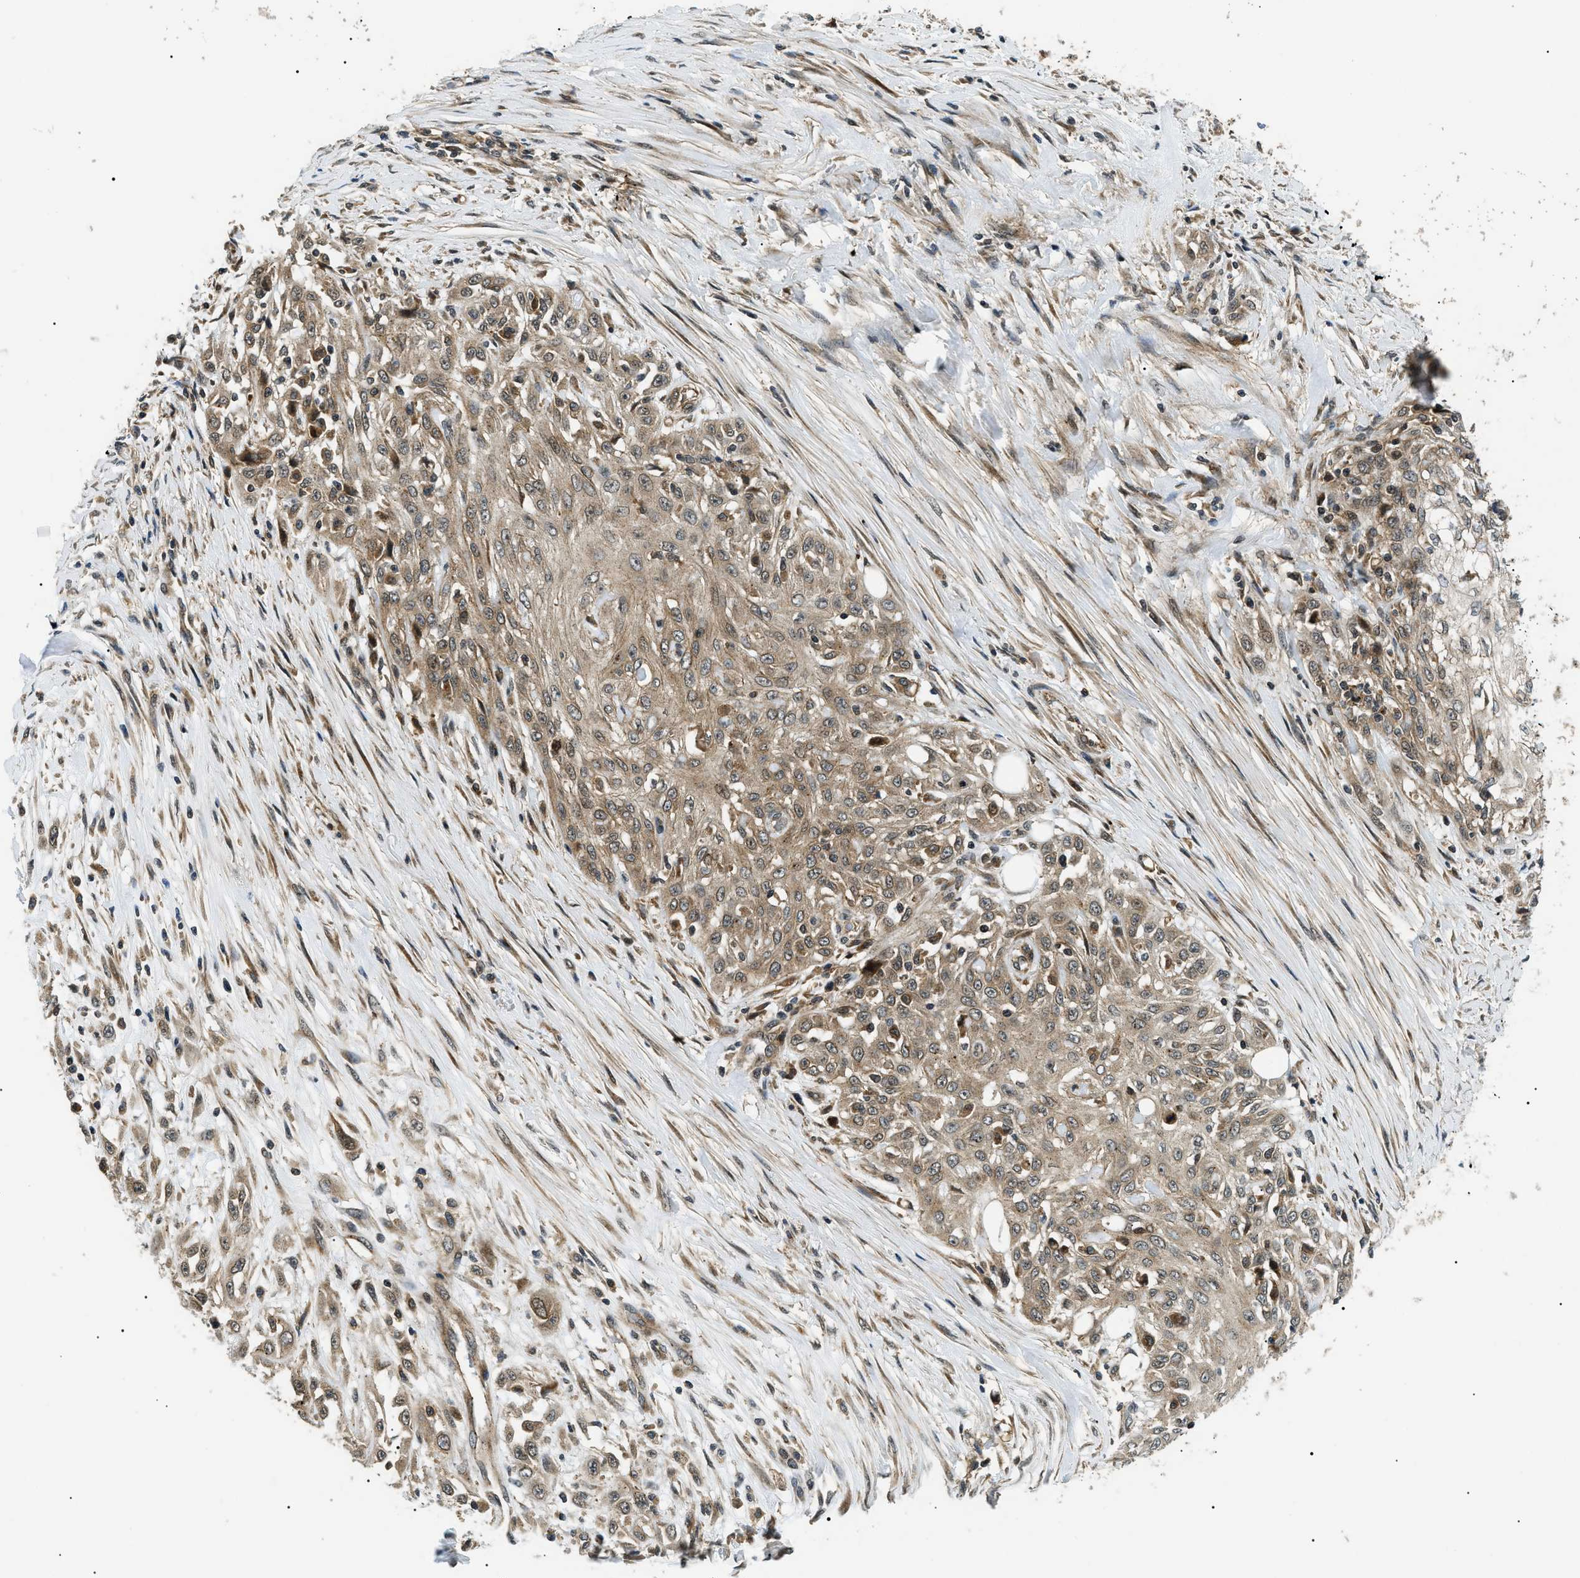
{"staining": {"intensity": "weak", "quantity": ">75%", "location": "cytoplasmic/membranous"}, "tissue": "skin cancer", "cell_type": "Tumor cells", "image_type": "cancer", "snomed": [{"axis": "morphology", "description": "Squamous cell carcinoma, NOS"}, {"axis": "morphology", "description": "Squamous cell carcinoma, metastatic, NOS"}, {"axis": "topography", "description": "Skin"}, {"axis": "topography", "description": "Lymph node"}], "caption": "Brown immunohistochemical staining in human skin cancer reveals weak cytoplasmic/membranous expression in approximately >75% of tumor cells.", "gene": "ATP6AP1", "patient": {"sex": "male", "age": 75}}